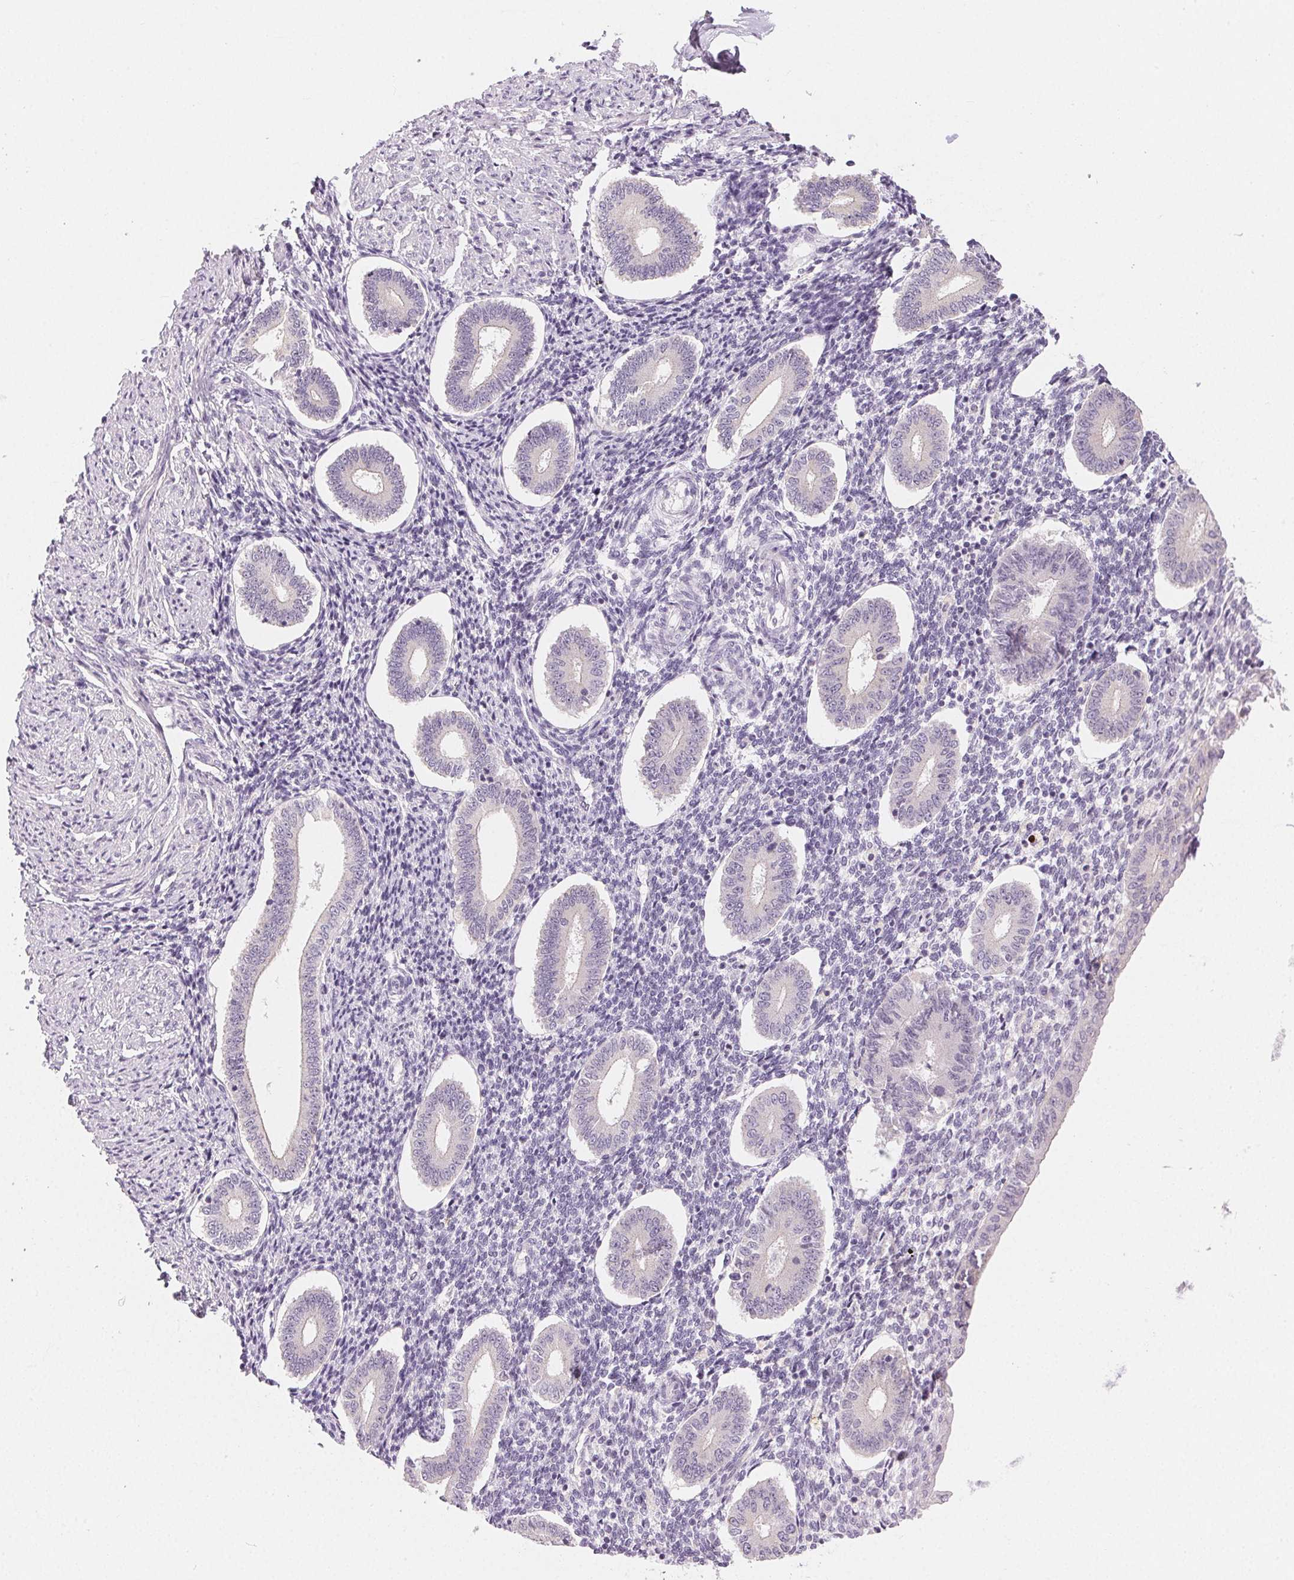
{"staining": {"intensity": "negative", "quantity": "none", "location": "none"}, "tissue": "endometrium", "cell_type": "Cells in endometrial stroma", "image_type": "normal", "snomed": [{"axis": "morphology", "description": "Normal tissue, NOS"}, {"axis": "topography", "description": "Endometrium"}], "caption": "DAB (3,3'-diaminobenzidine) immunohistochemical staining of normal endometrium reveals no significant expression in cells in endometrial stroma.", "gene": "SFTPD", "patient": {"sex": "female", "age": 40}}